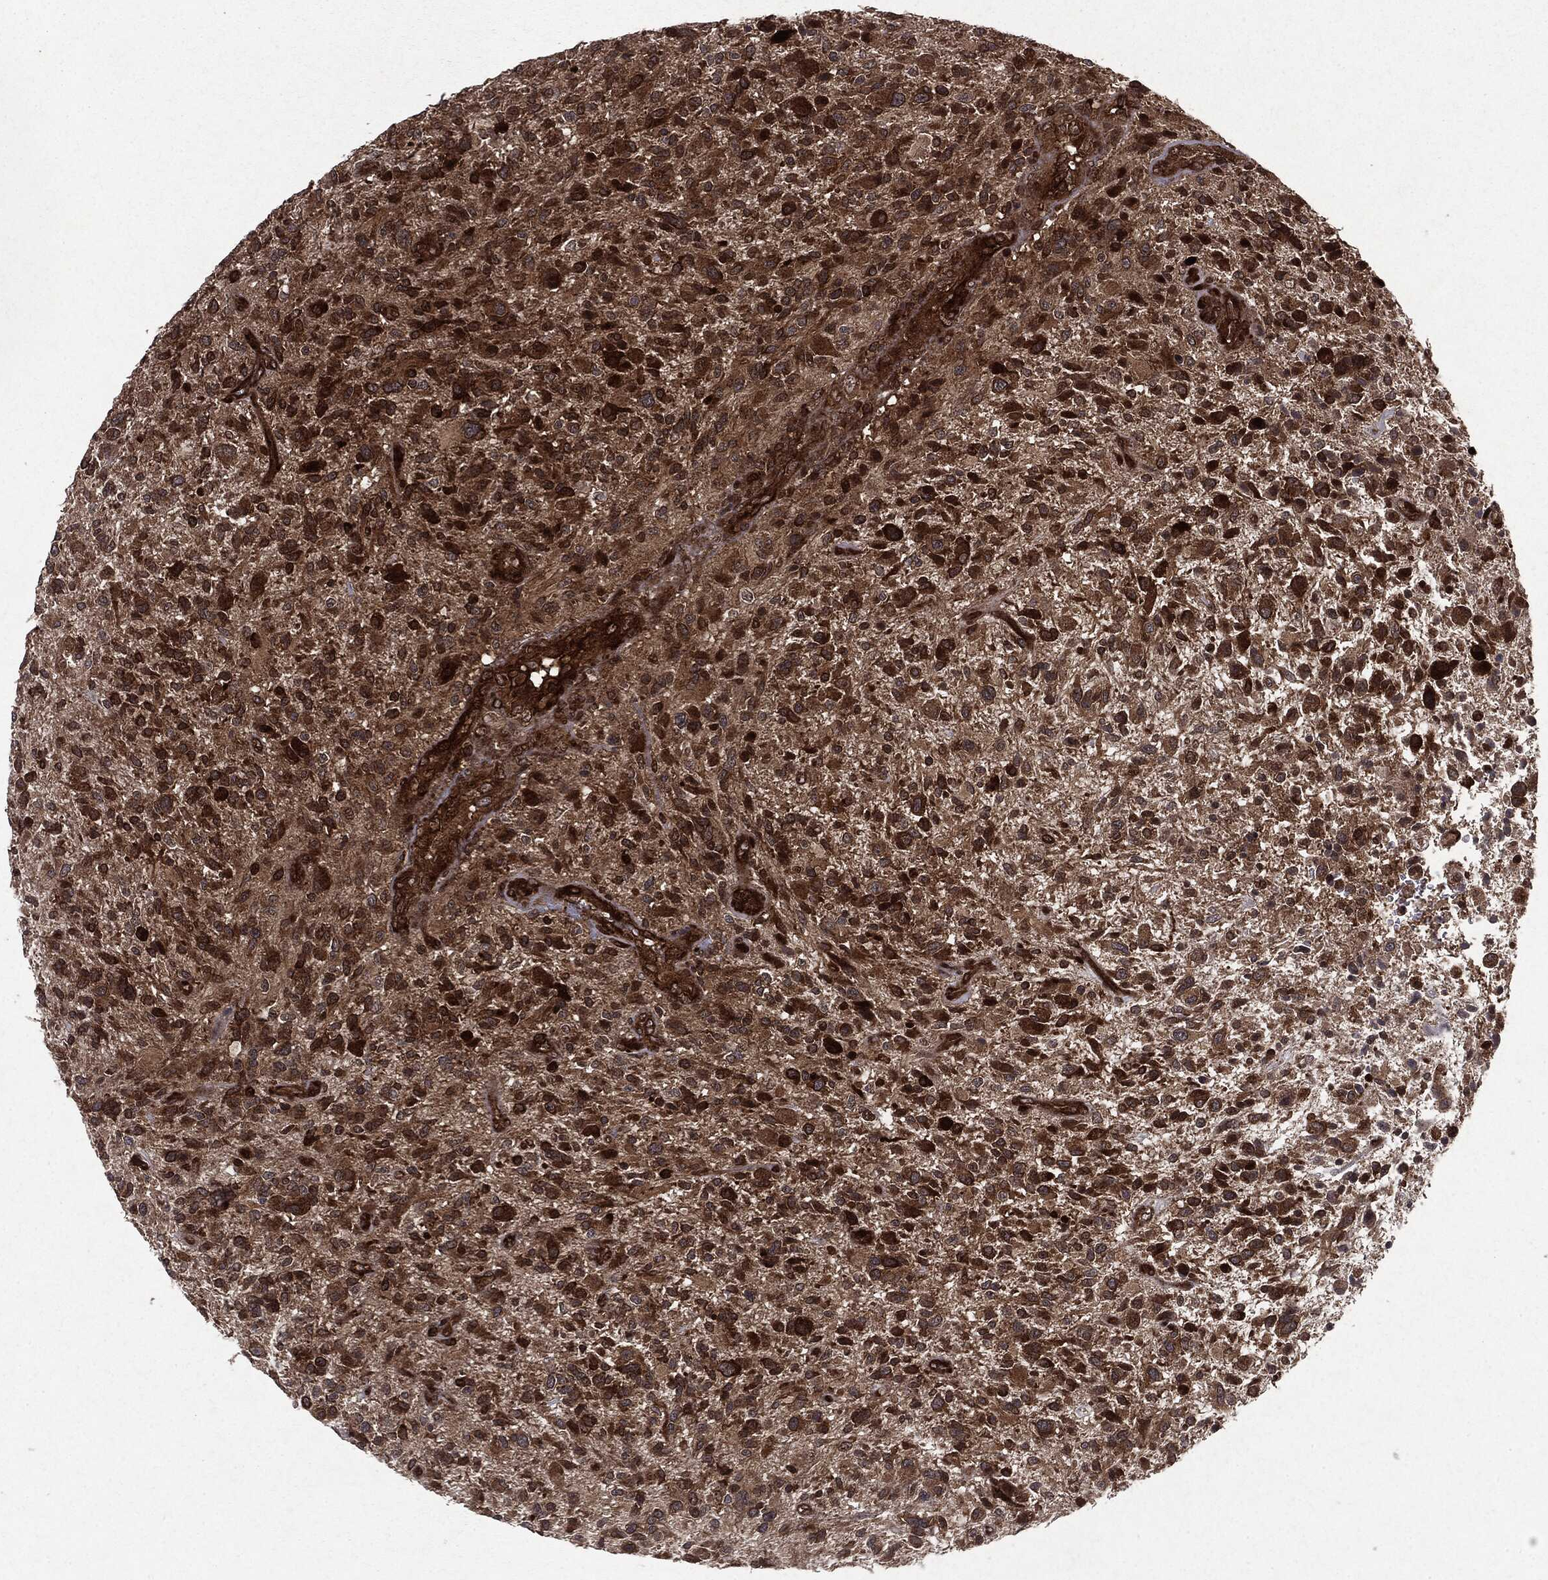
{"staining": {"intensity": "strong", "quantity": ">75%", "location": "cytoplasmic/membranous"}, "tissue": "glioma", "cell_type": "Tumor cells", "image_type": "cancer", "snomed": [{"axis": "morphology", "description": "Glioma, malignant, High grade"}, {"axis": "topography", "description": "Brain"}], "caption": "The immunohistochemical stain labels strong cytoplasmic/membranous positivity in tumor cells of malignant high-grade glioma tissue. (DAB (3,3'-diaminobenzidine) IHC, brown staining for protein, blue staining for nuclei).", "gene": "OTUB1", "patient": {"sex": "male", "age": 47}}